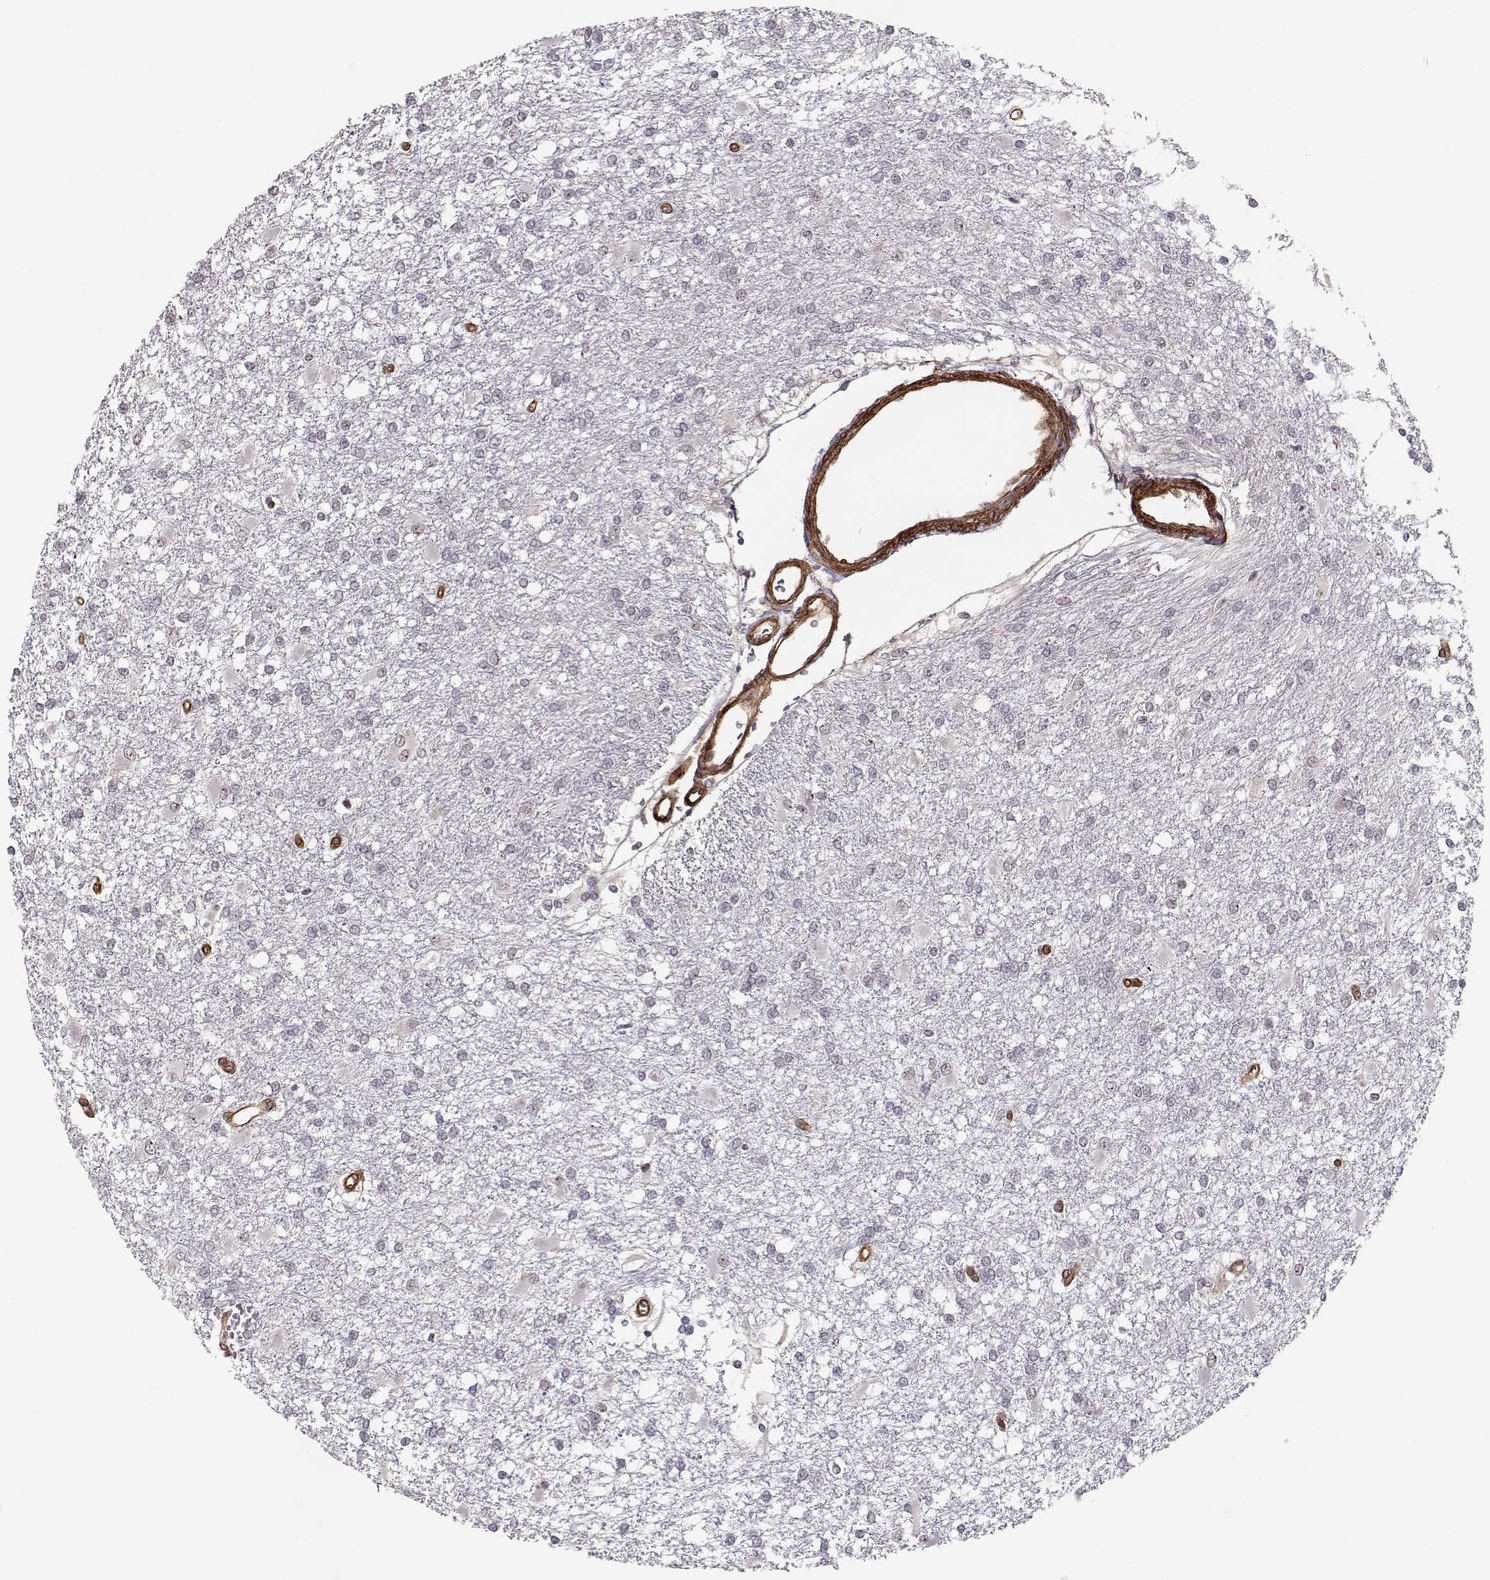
{"staining": {"intensity": "negative", "quantity": "none", "location": "none"}, "tissue": "glioma", "cell_type": "Tumor cells", "image_type": "cancer", "snomed": [{"axis": "morphology", "description": "Glioma, malignant, High grade"}, {"axis": "topography", "description": "Cerebral cortex"}], "caption": "Tumor cells are negative for brown protein staining in malignant glioma (high-grade).", "gene": "CIR1", "patient": {"sex": "male", "age": 79}}